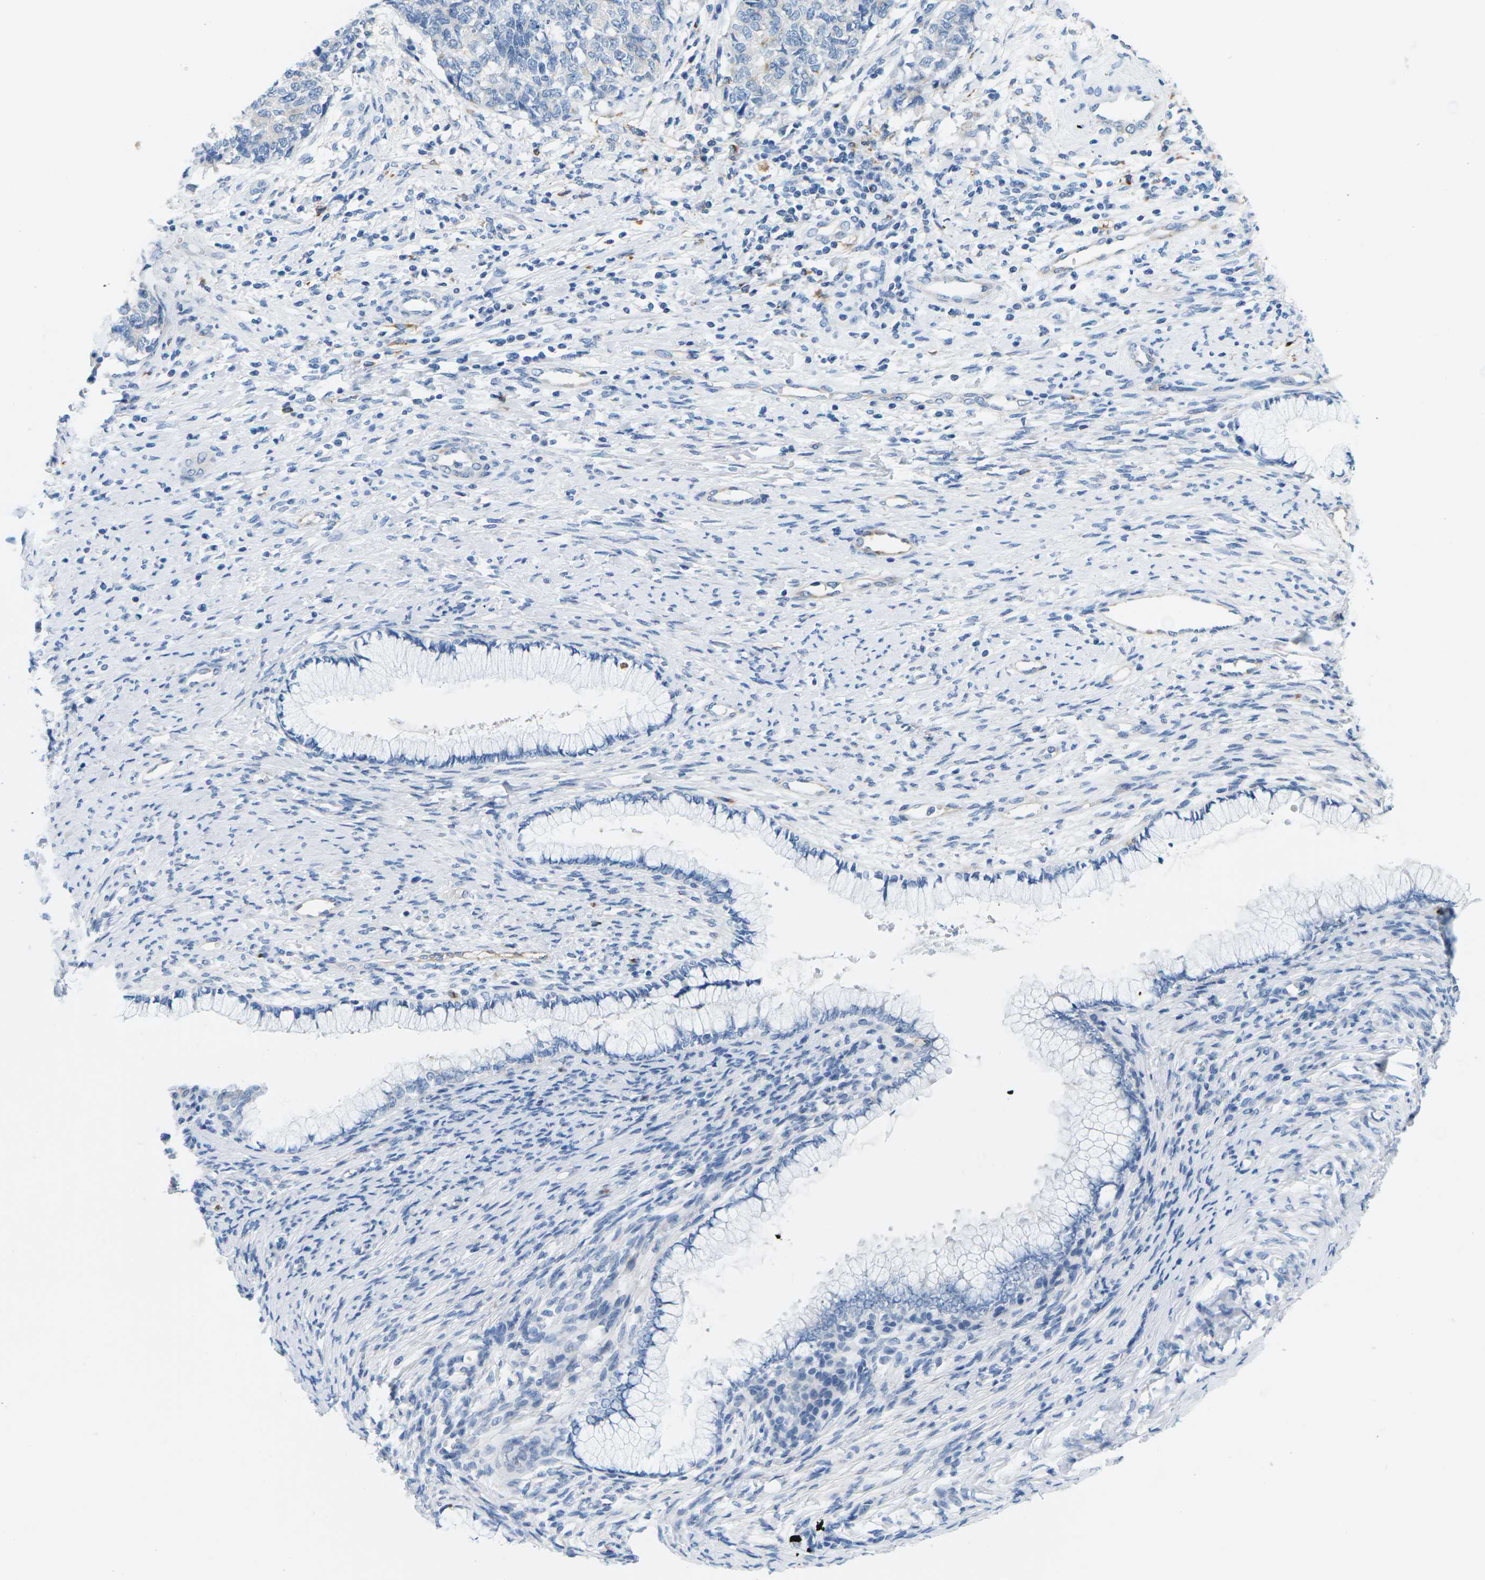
{"staining": {"intensity": "negative", "quantity": "none", "location": "none"}, "tissue": "cervical cancer", "cell_type": "Tumor cells", "image_type": "cancer", "snomed": [{"axis": "morphology", "description": "Squamous cell carcinoma, NOS"}, {"axis": "topography", "description": "Cervix"}], "caption": "An immunohistochemistry micrograph of squamous cell carcinoma (cervical) is shown. There is no staining in tumor cells of squamous cell carcinoma (cervical).", "gene": "SYNGR2", "patient": {"sex": "female", "age": 63}}